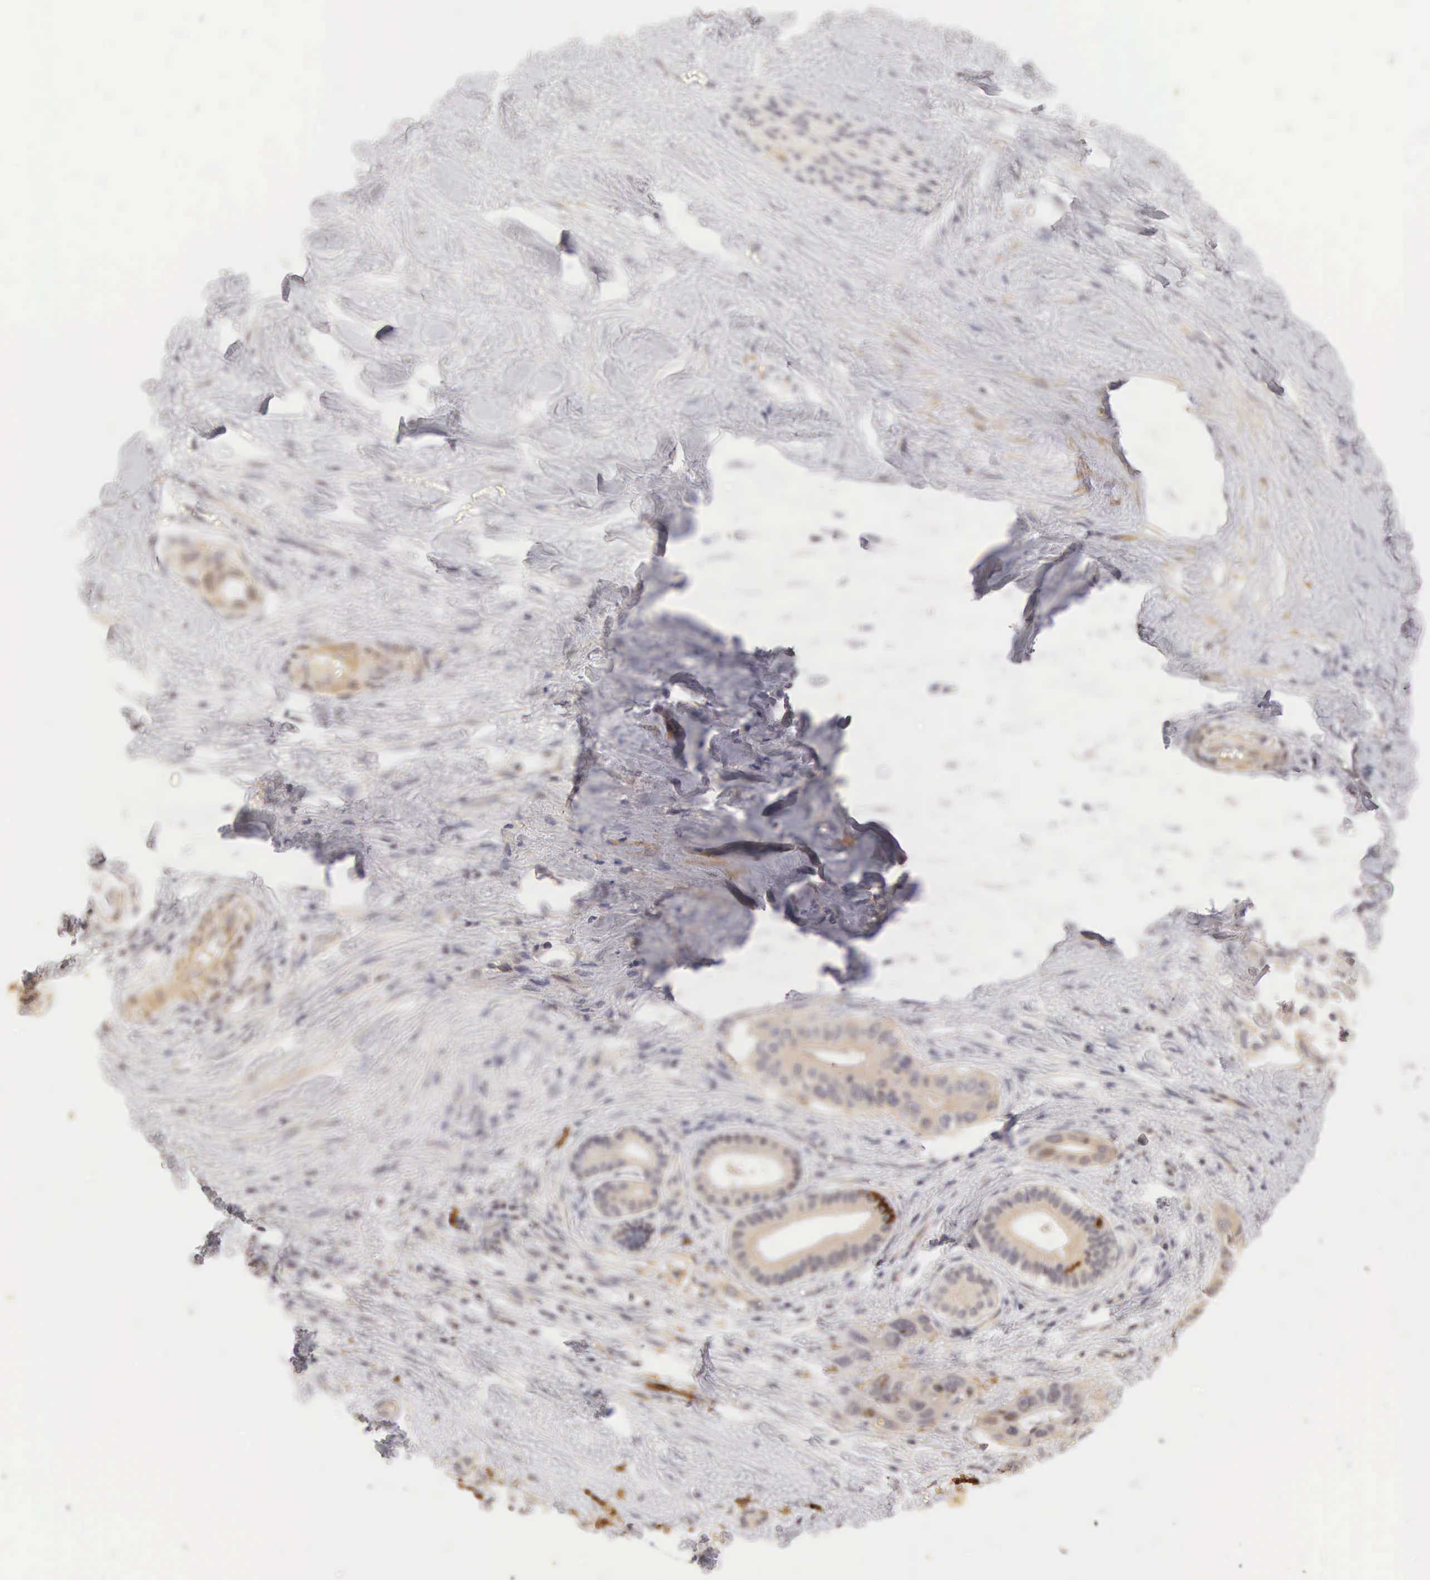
{"staining": {"intensity": "weak", "quantity": ">75%", "location": "cytoplasmic/membranous"}, "tissue": "liver cancer", "cell_type": "Tumor cells", "image_type": "cancer", "snomed": [{"axis": "morphology", "description": "Cholangiocarcinoma"}, {"axis": "topography", "description": "Liver"}], "caption": "Liver cancer stained with IHC shows weak cytoplasmic/membranous expression in about >75% of tumor cells. Nuclei are stained in blue.", "gene": "CD1A", "patient": {"sex": "female", "age": 65}}